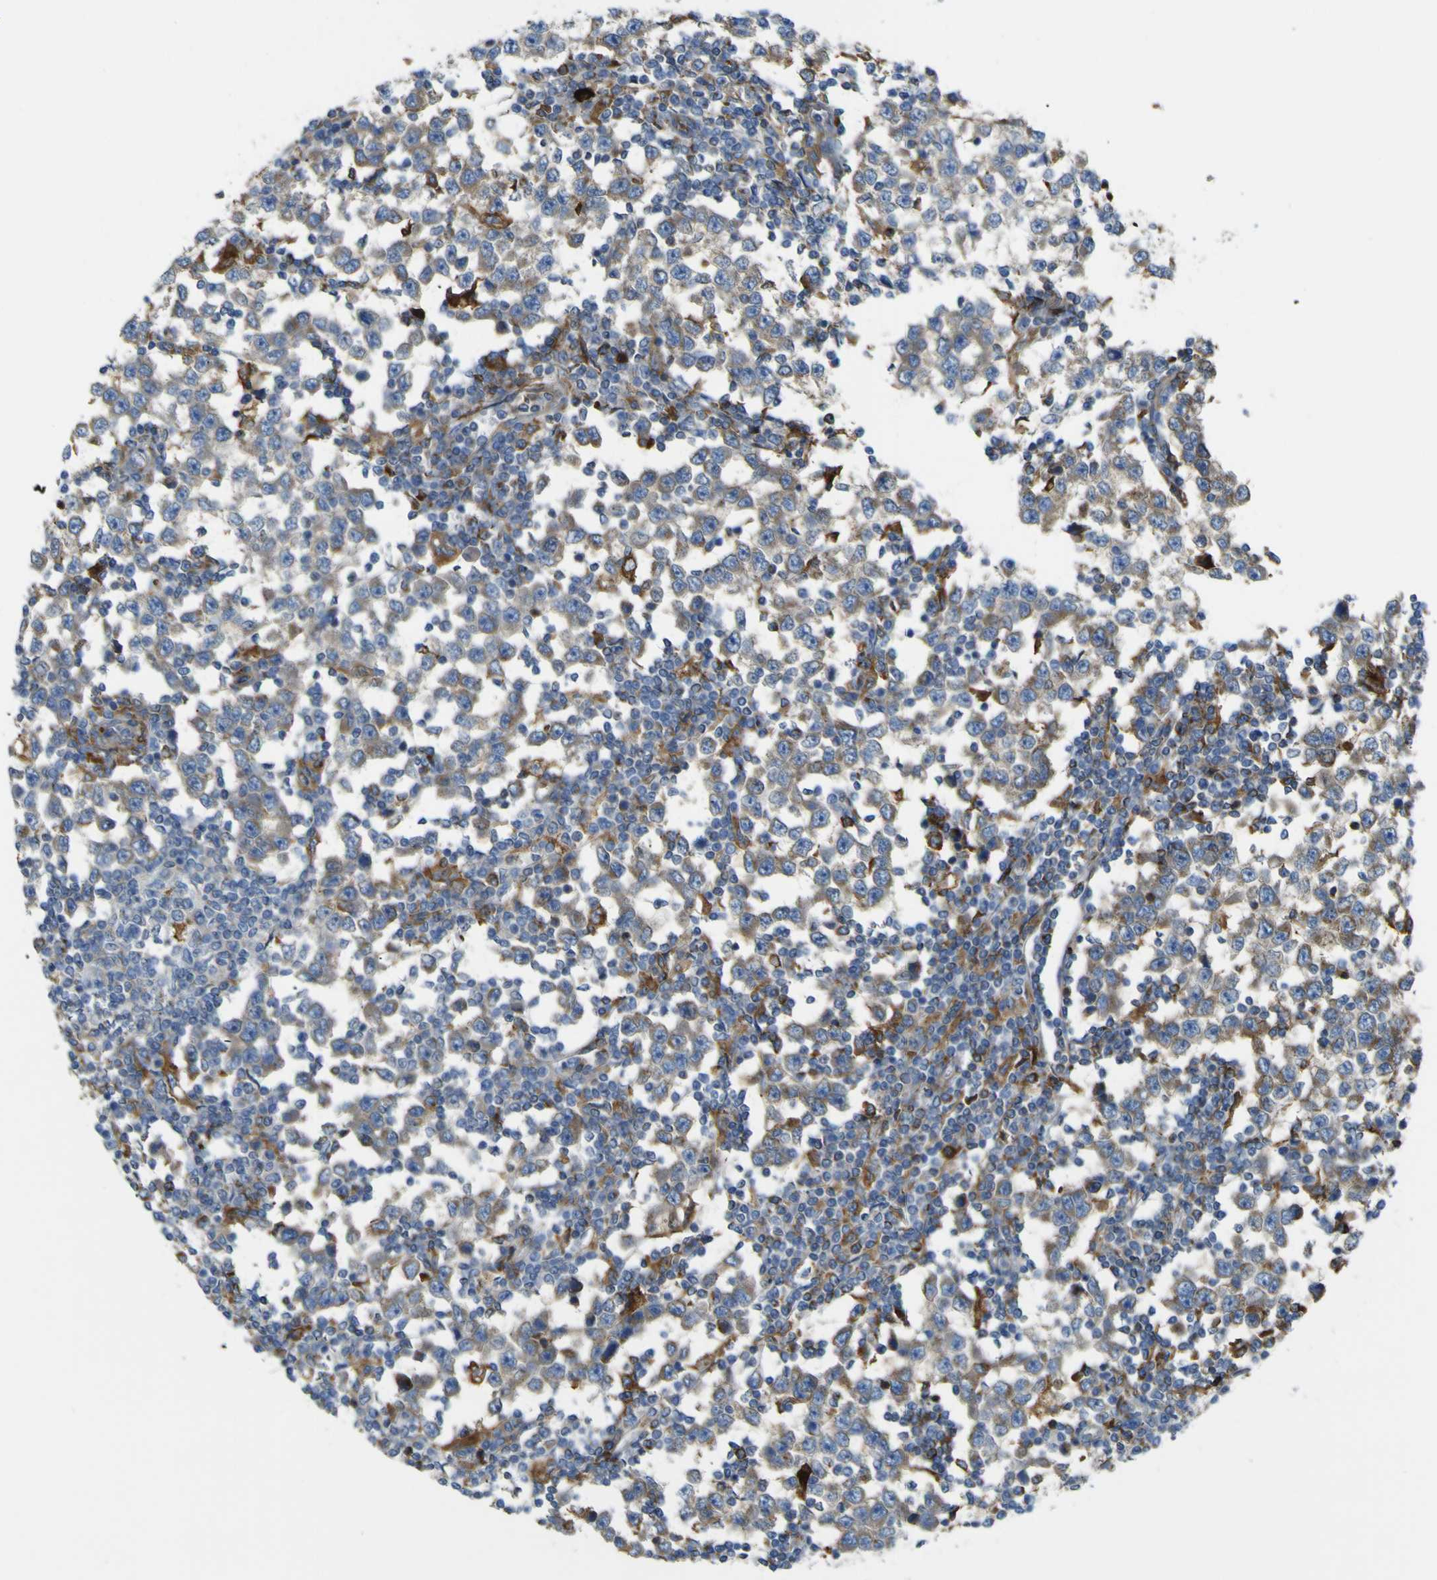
{"staining": {"intensity": "moderate", "quantity": "25%-75%", "location": "cytoplasmic/membranous"}, "tissue": "testis cancer", "cell_type": "Tumor cells", "image_type": "cancer", "snomed": [{"axis": "morphology", "description": "Seminoma, NOS"}, {"axis": "topography", "description": "Testis"}], "caption": "Testis seminoma stained with a protein marker displays moderate staining in tumor cells.", "gene": "IGF2R", "patient": {"sex": "male", "age": 65}}